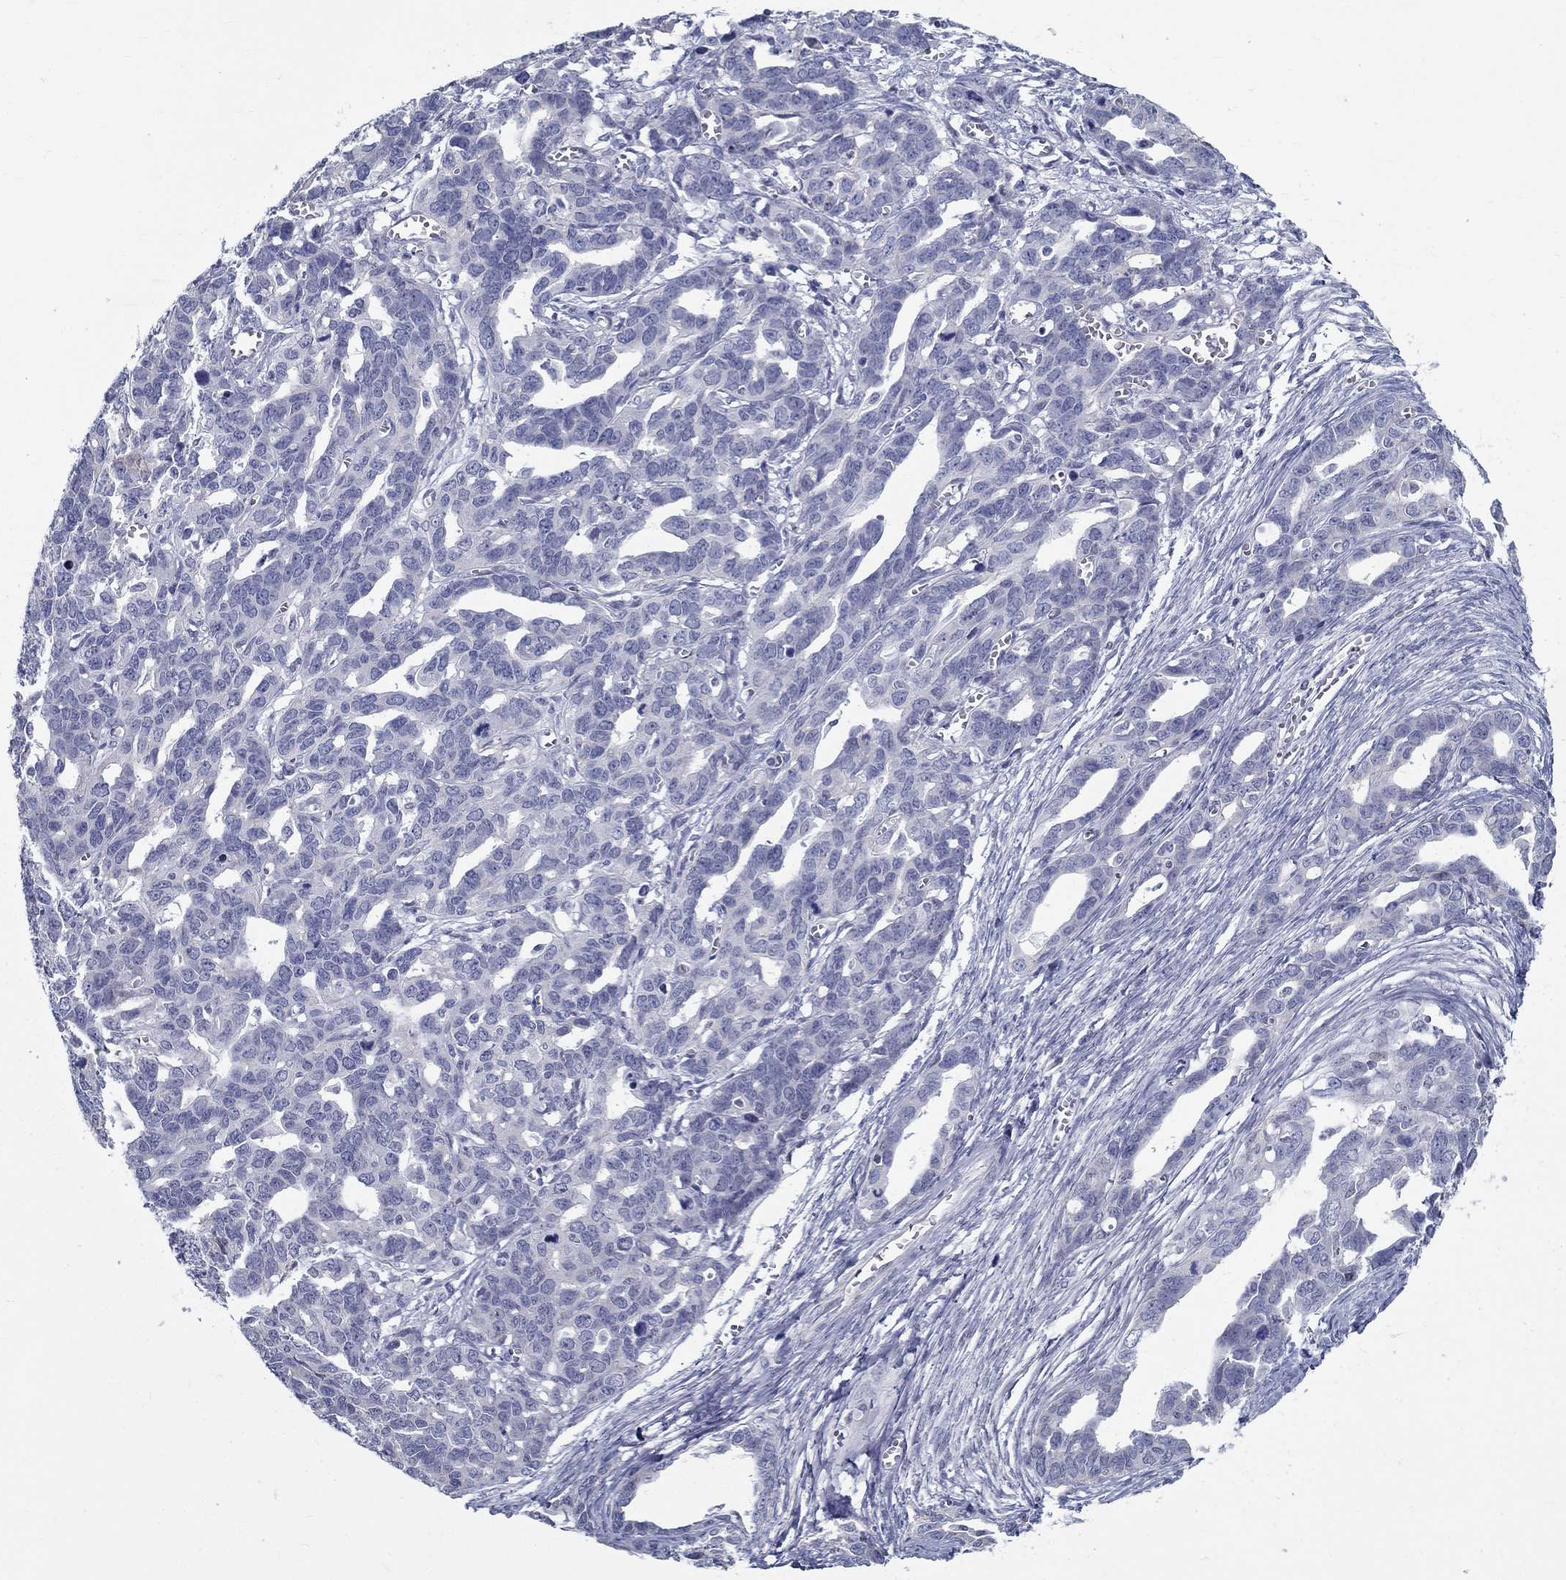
{"staining": {"intensity": "negative", "quantity": "none", "location": "none"}, "tissue": "ovarian cancer", "cell_type": "Tumor cells", "image_type": "cancer", "snomed": [{"axis": "morphology", "description": "Cystadenocarcinoma, serous, NOS"}, {"axis": "topography", "description": "Ovary"}], "caption": "This is an immunohistochemistry (IHC) micrograph of ovarian cancer (serous cystadenocarcinoma). There is no positivity in tumor cells.", "gene": "GUCA1A", "patient": {"sex": "female", "age": 69}}